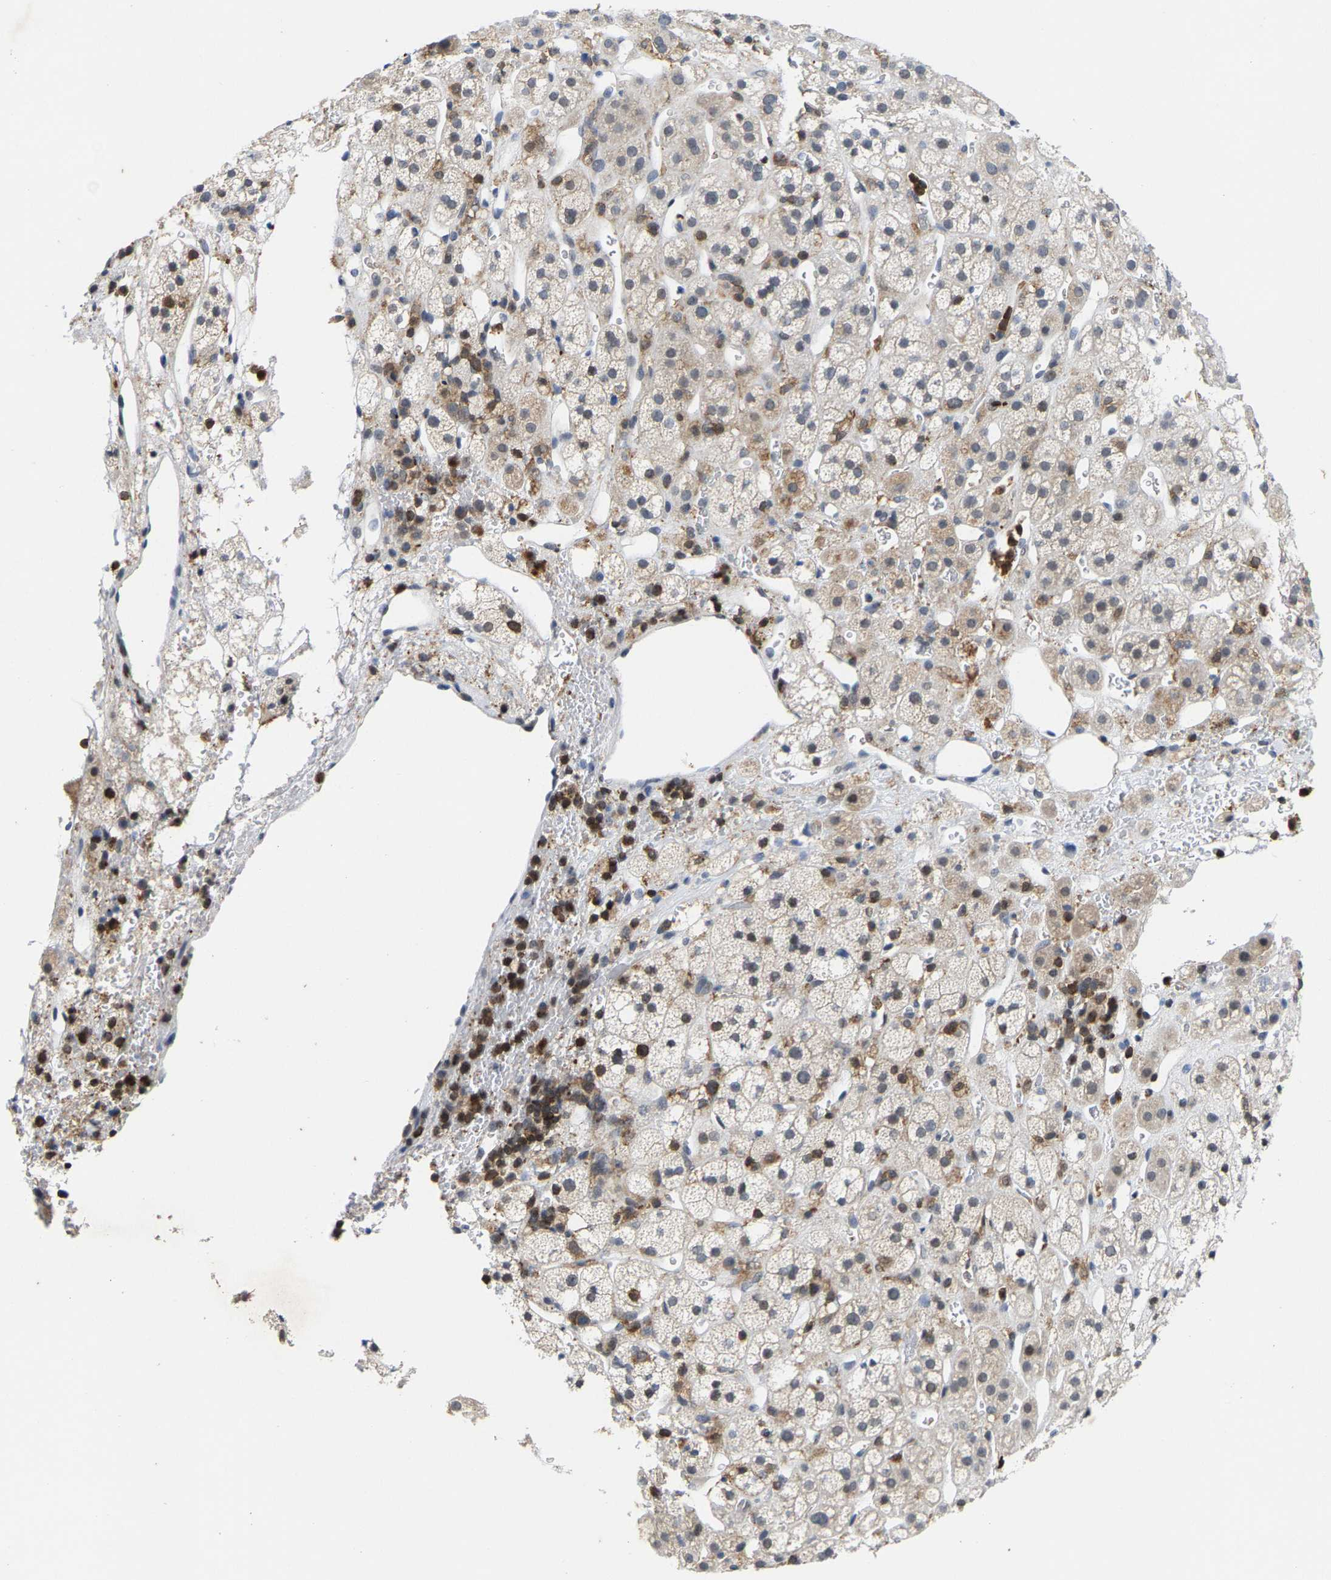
{"staining": {"intensity": "weak", "quantity": "<25%", "location": "cytoplasmic/membranous"}, "tissue": "adrenal gland", "cell_type": "Glandular cells", "image_type": "normal", "snomed": [{"axis": "morphology", "description": "Normal tissue, NOS"}, {"axis": "topography", "description": "Adrenal gland"}], "caption": "Immunohistochemistry photomicrograph of normal human adrenal gland stained for a protein (brown), which demonstrates no staining in glandular cells.", "gene": "FGD3", "patient": {"sex": "male", "age": 56}}